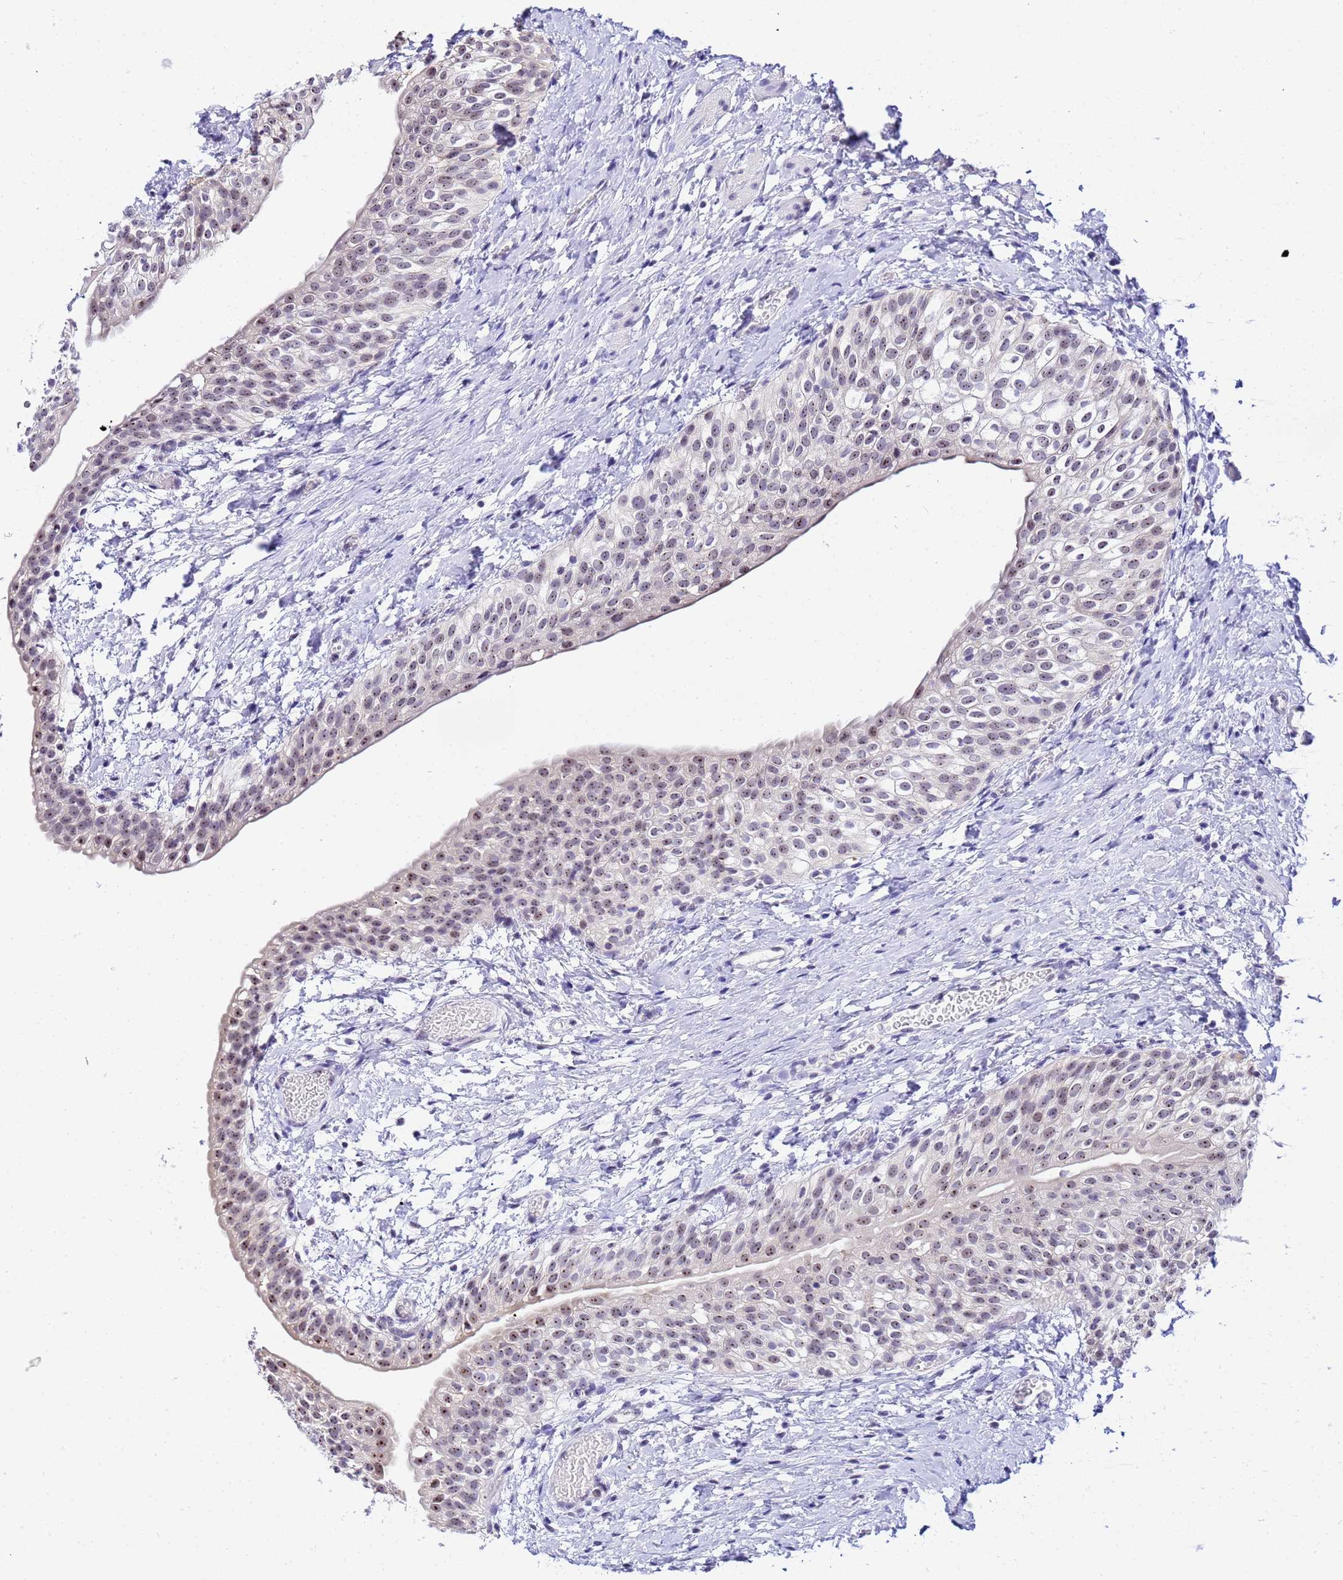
{"staining": {"intensity": "moderate", "quantity": "<25%", "location": "nuclear"}, "tissue": "urinary bladder", "cell_type": "Urothelial cells", "image_type": "normal", "snomed": [{"axis": "morphology", "description": "Normal tissue, NOS"}, {"axis": "topography", "description": "Urinary bladder"}], "caption": "Protein positivity by immunohistochemistry (IHC) reveals moderate nuclear staining in about <25% of urothelial cells in benign urinary bladder. (IHC, brightfield microscopy, high magnification).", "gene": "ACTL6B", "patient": {"sex": "male", "age": 1}}